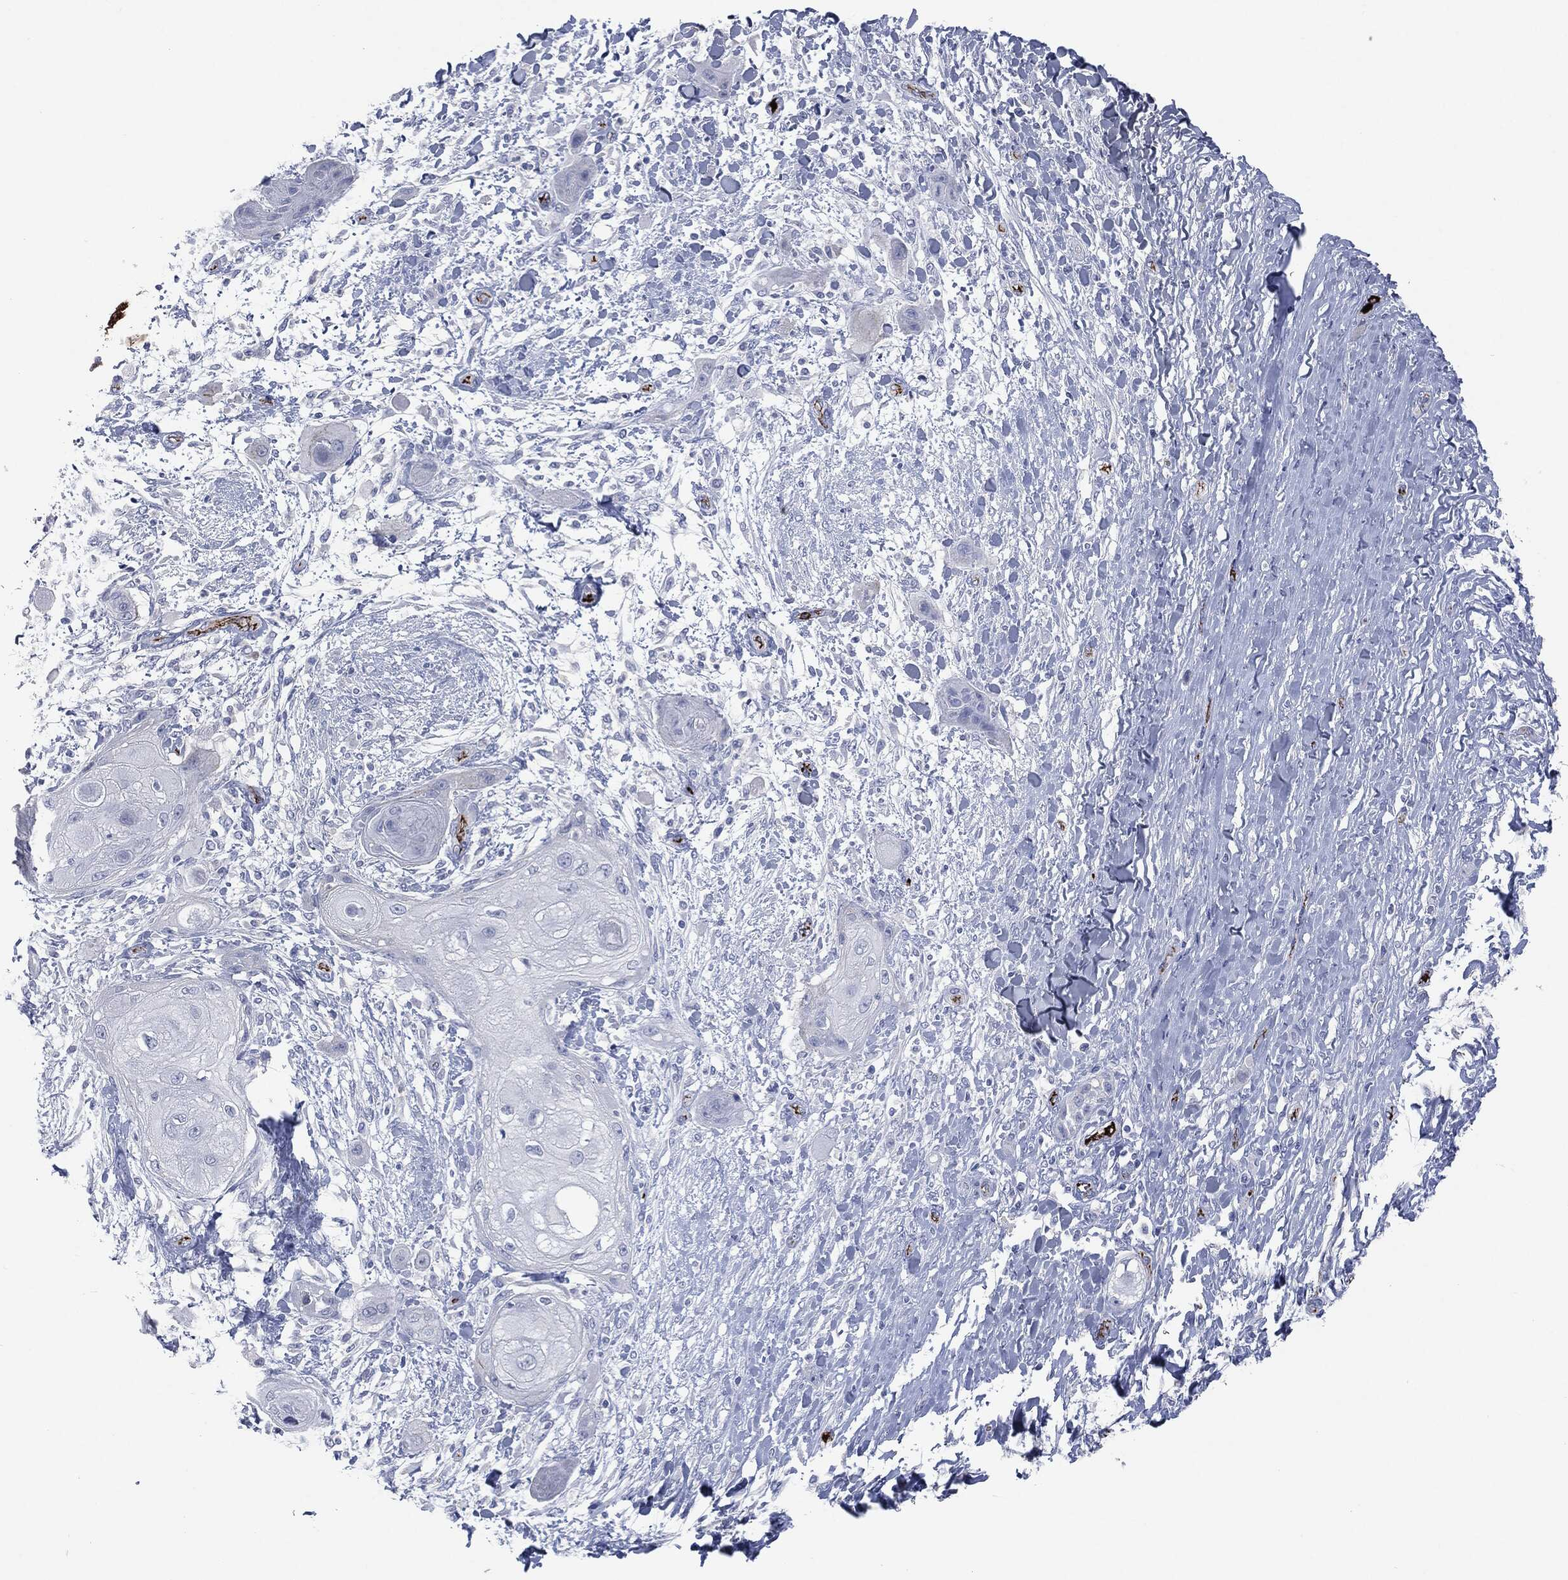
{"staining": {"intensity": "negative", "quantity": "none", "location": "none"}, "tissue": "skin cancer", "cell_type": "Tumor cells", "image_type": "cancer", "snomed": [{"axis": "morphology", "description": "Squamous cell carcinoma, NOS"}, {"axis": "topography", "description": "Skin"}], "caption": "Immunohistochemistry (IHC) micrograph of neoplastic tissue: squamous cell carcinoma (skin) stained with DAB shows no significant protein staining in tumor cells.", "gene": "APOB", "patient": {"sex": "male", "age": 62}}